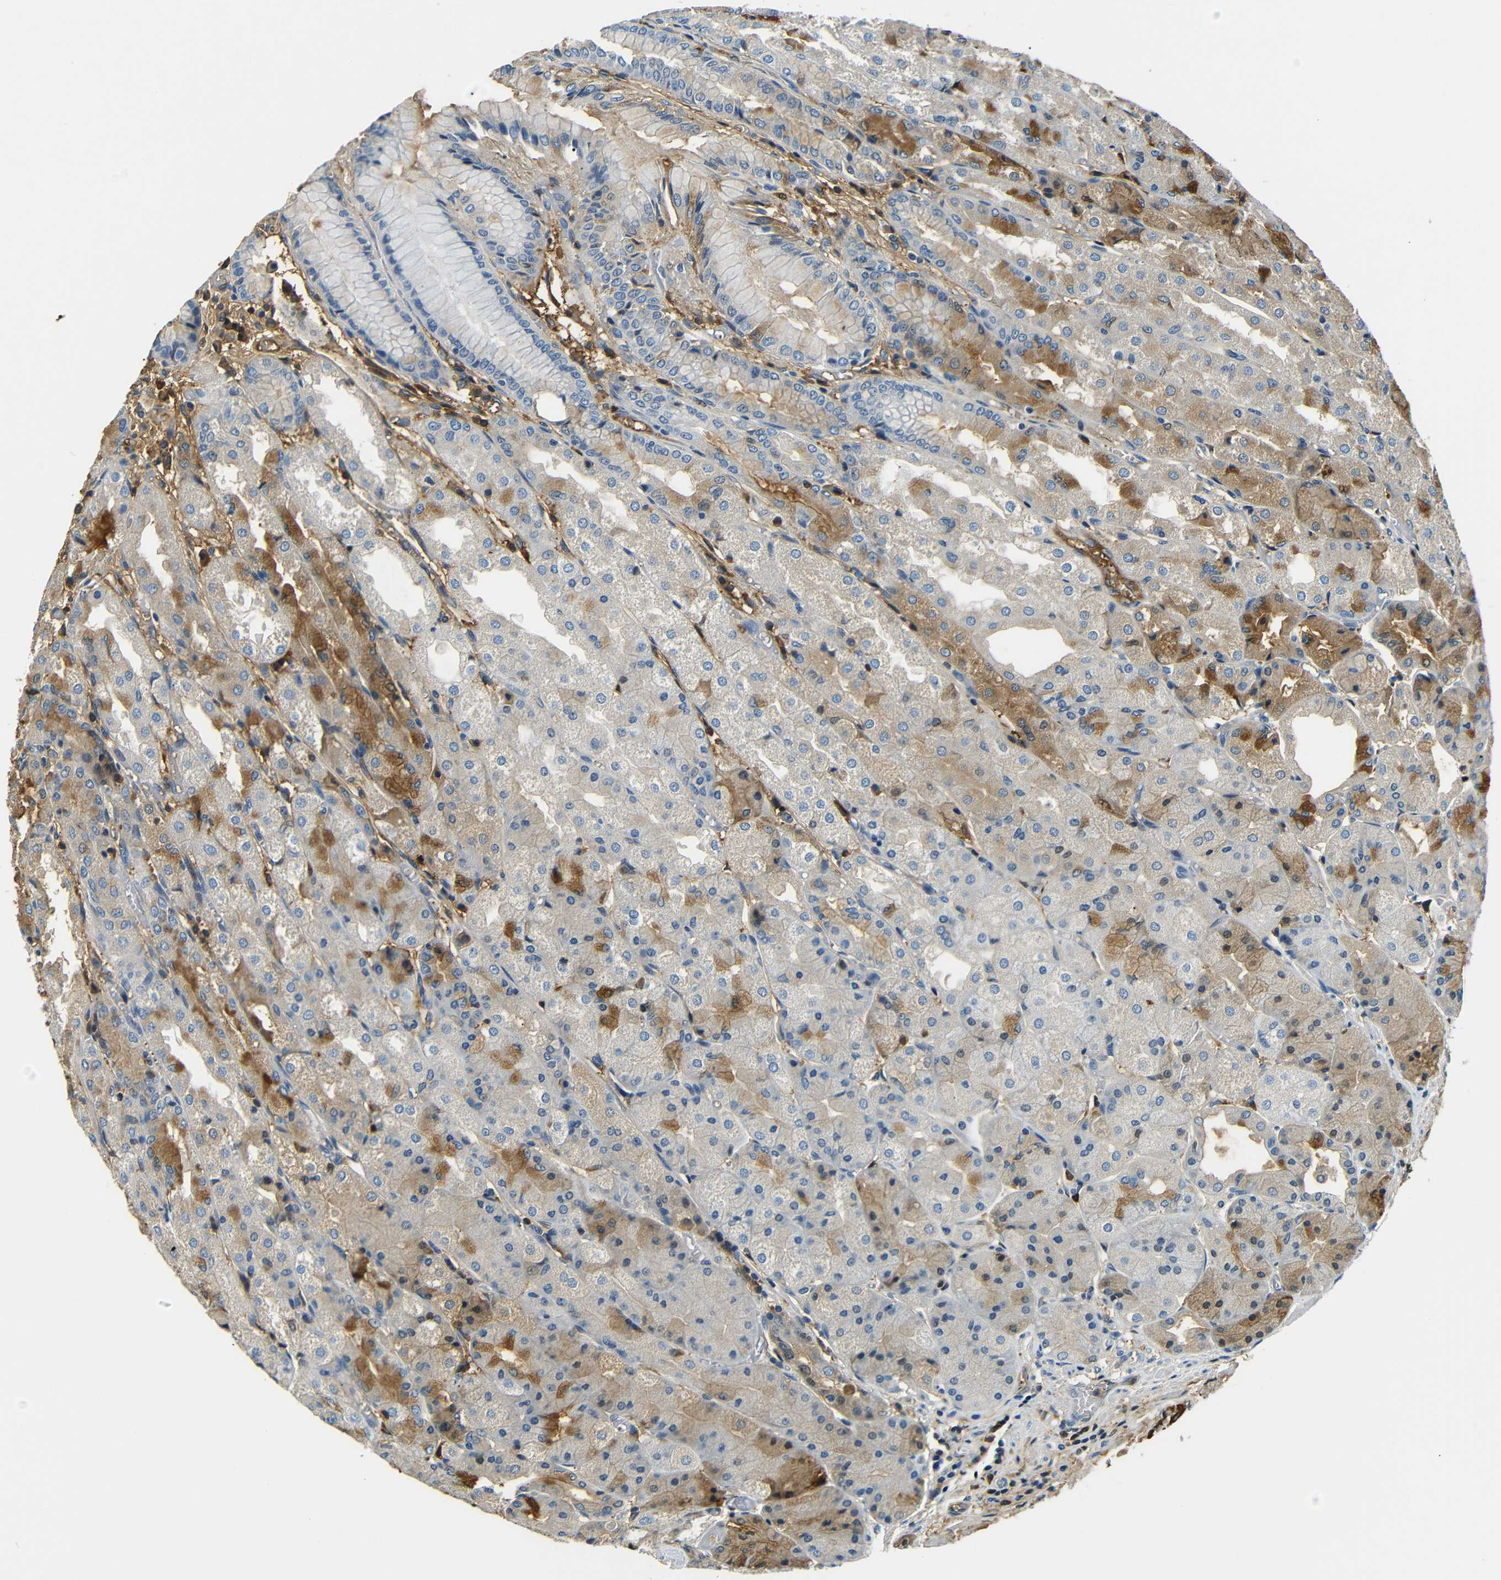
{"staining": {"intensity": "moderate", "quantity": "<25%", "location": "cytoplasmic/membranous"}, "tissue": "stomach", "cell_type": "Glandular cells", "image_type": "normal", "snomed": [{"axis": "morphology", "description": "Normal tissue, NOS"}, {"axis": "topography", "description": "Stomach, upper"}], "caption": "Immunohistochemical staining of normal stomach exhibits low levels of moderate cytoplasmic/membranous expression in about <25% of glandular cells.", "gene": "LHCGR", "patient": {"sex": "male", "age": 72}}